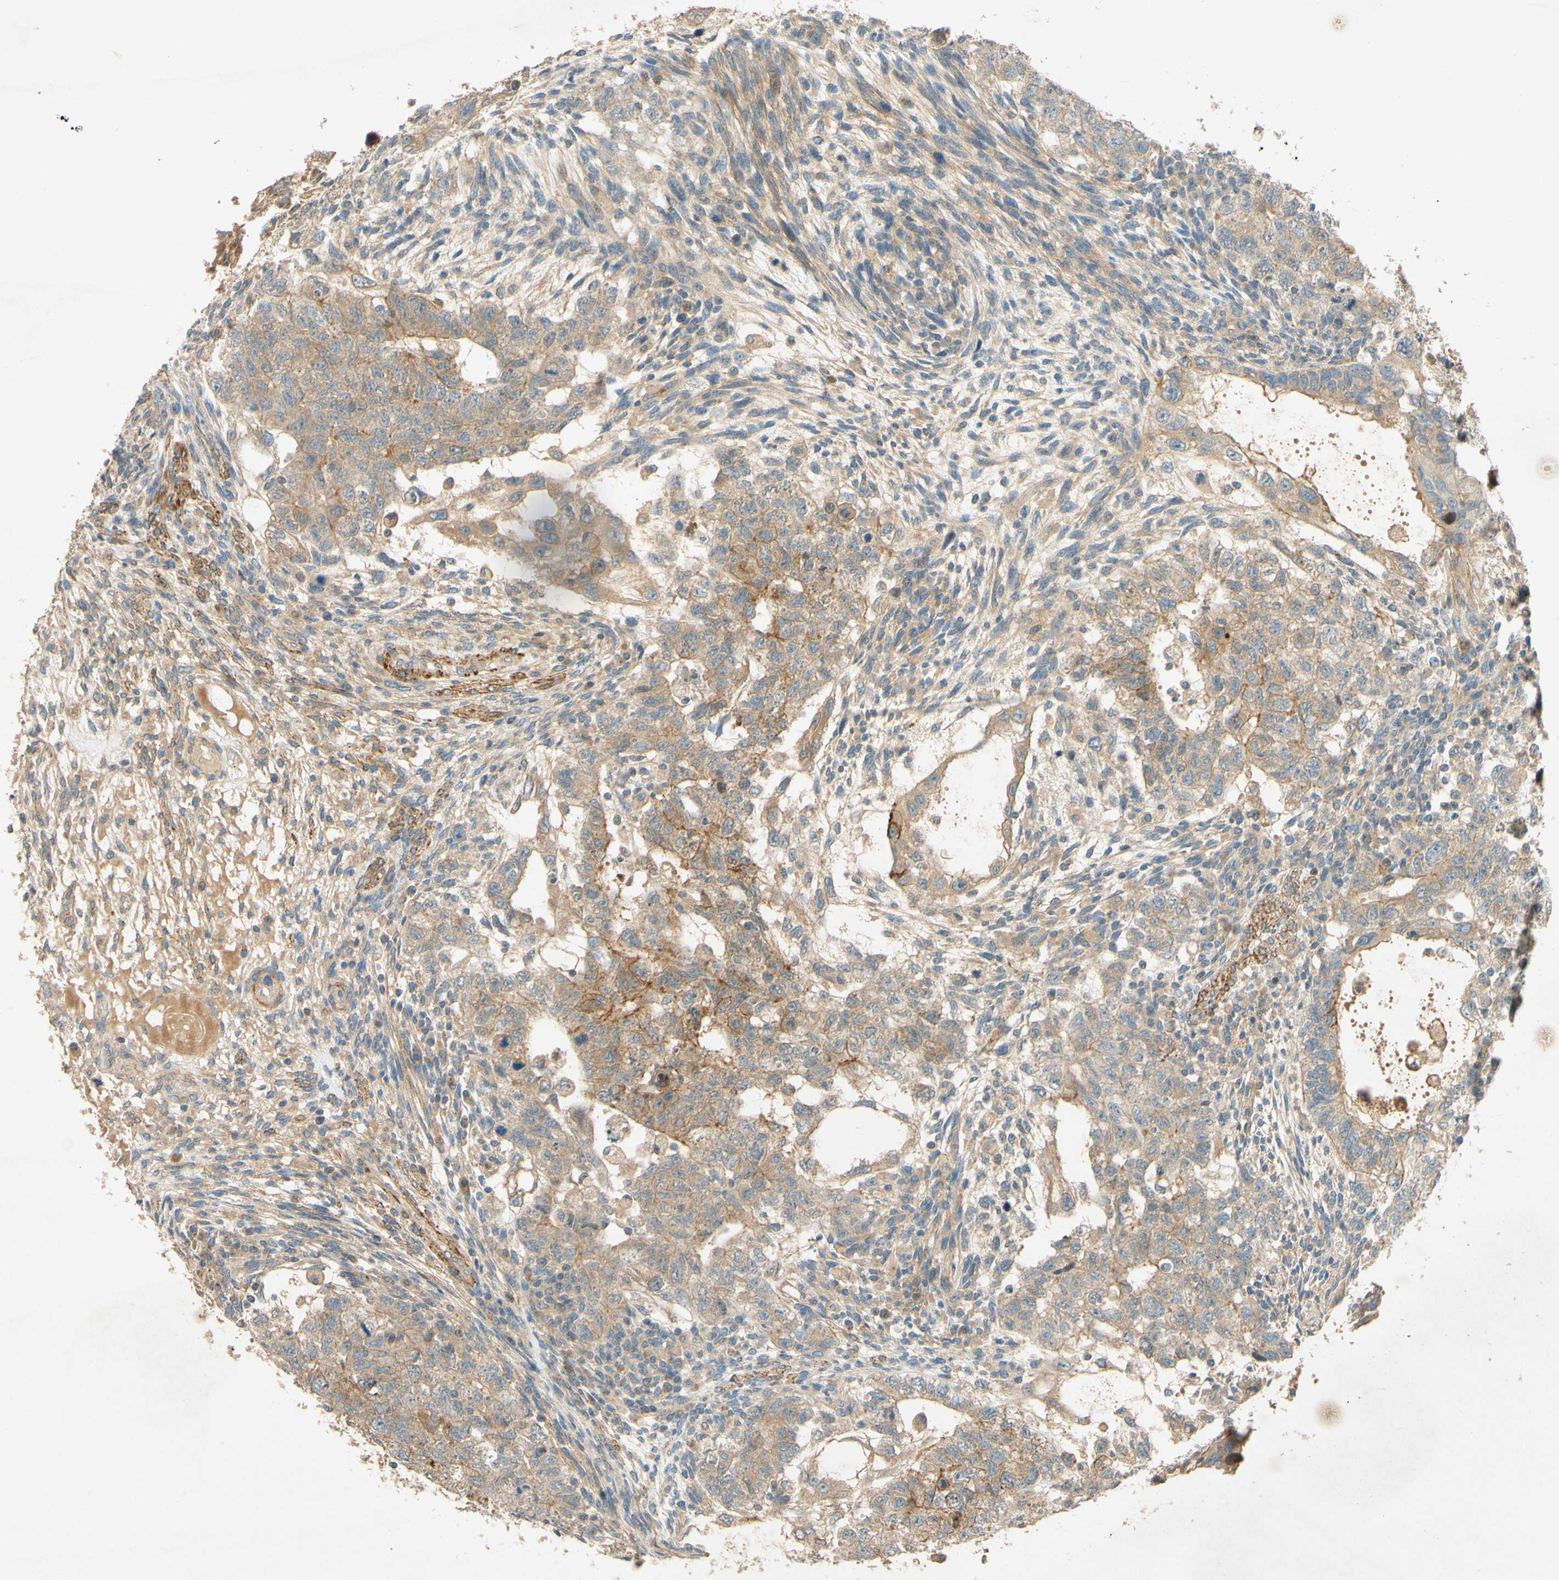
{"staining": {"intensity": "moderate", "quantity": ">75%", "location": "cytoplasmic/membranous"}, "tissue": "testis cancer", "cell_type": "Tumor cells", "image_type": "cancer", "snomed": [{"axis": "morphology", "description": "Normal tissue, NOS"}, {"axis": "morphology", "description": "Carcinoma, Embryonal, NOS"}, {"axis": "topography", "description": "Testis"}], "caption": "About >75% of tumor cells in testis embryonal carcinoma demonstrate moderate cytoplasmic/membranous protein expression as visualized by brown immunohistochemical staining.", "gene": "ADAM17", "patient": {"sex": "male", "age": 36}}